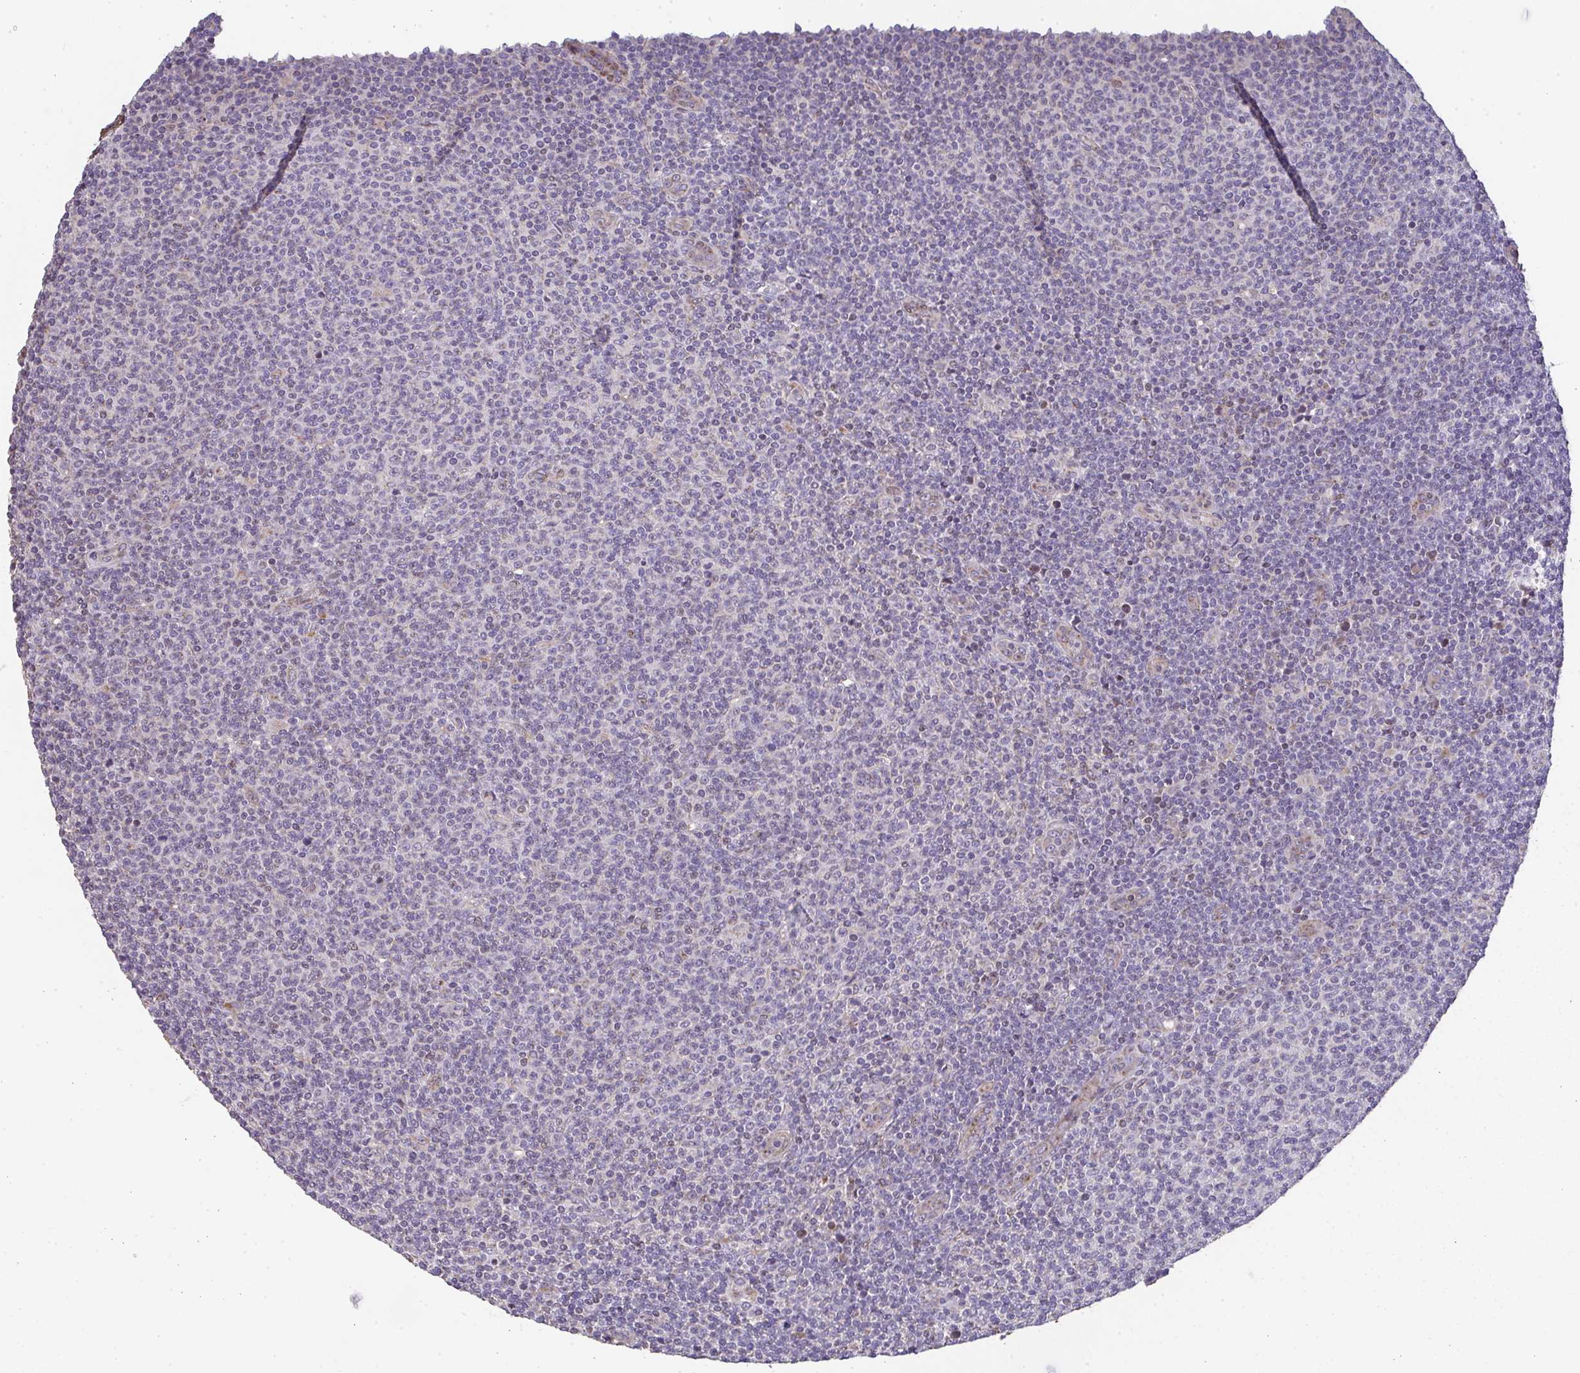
{"staining": {"intensity": "negative", "quantity": "none", "location": "none"}, "tissue": "lymphoma", "cell_type": "Tumor cells", "image_type": "cancer", "snomed": [{"axis": "morphology", "description": "Malignant lymphoma, non-Hodgkin's type, Low grade"}, {"axis": "topography", "description": "Lymph node"}], "caption": "Immunohistochemical staining of human lymphoma shows no significant expression in tumor cells.", "gene": "RUNDC3B", "patient": {"sex": "male", "age": 66}}